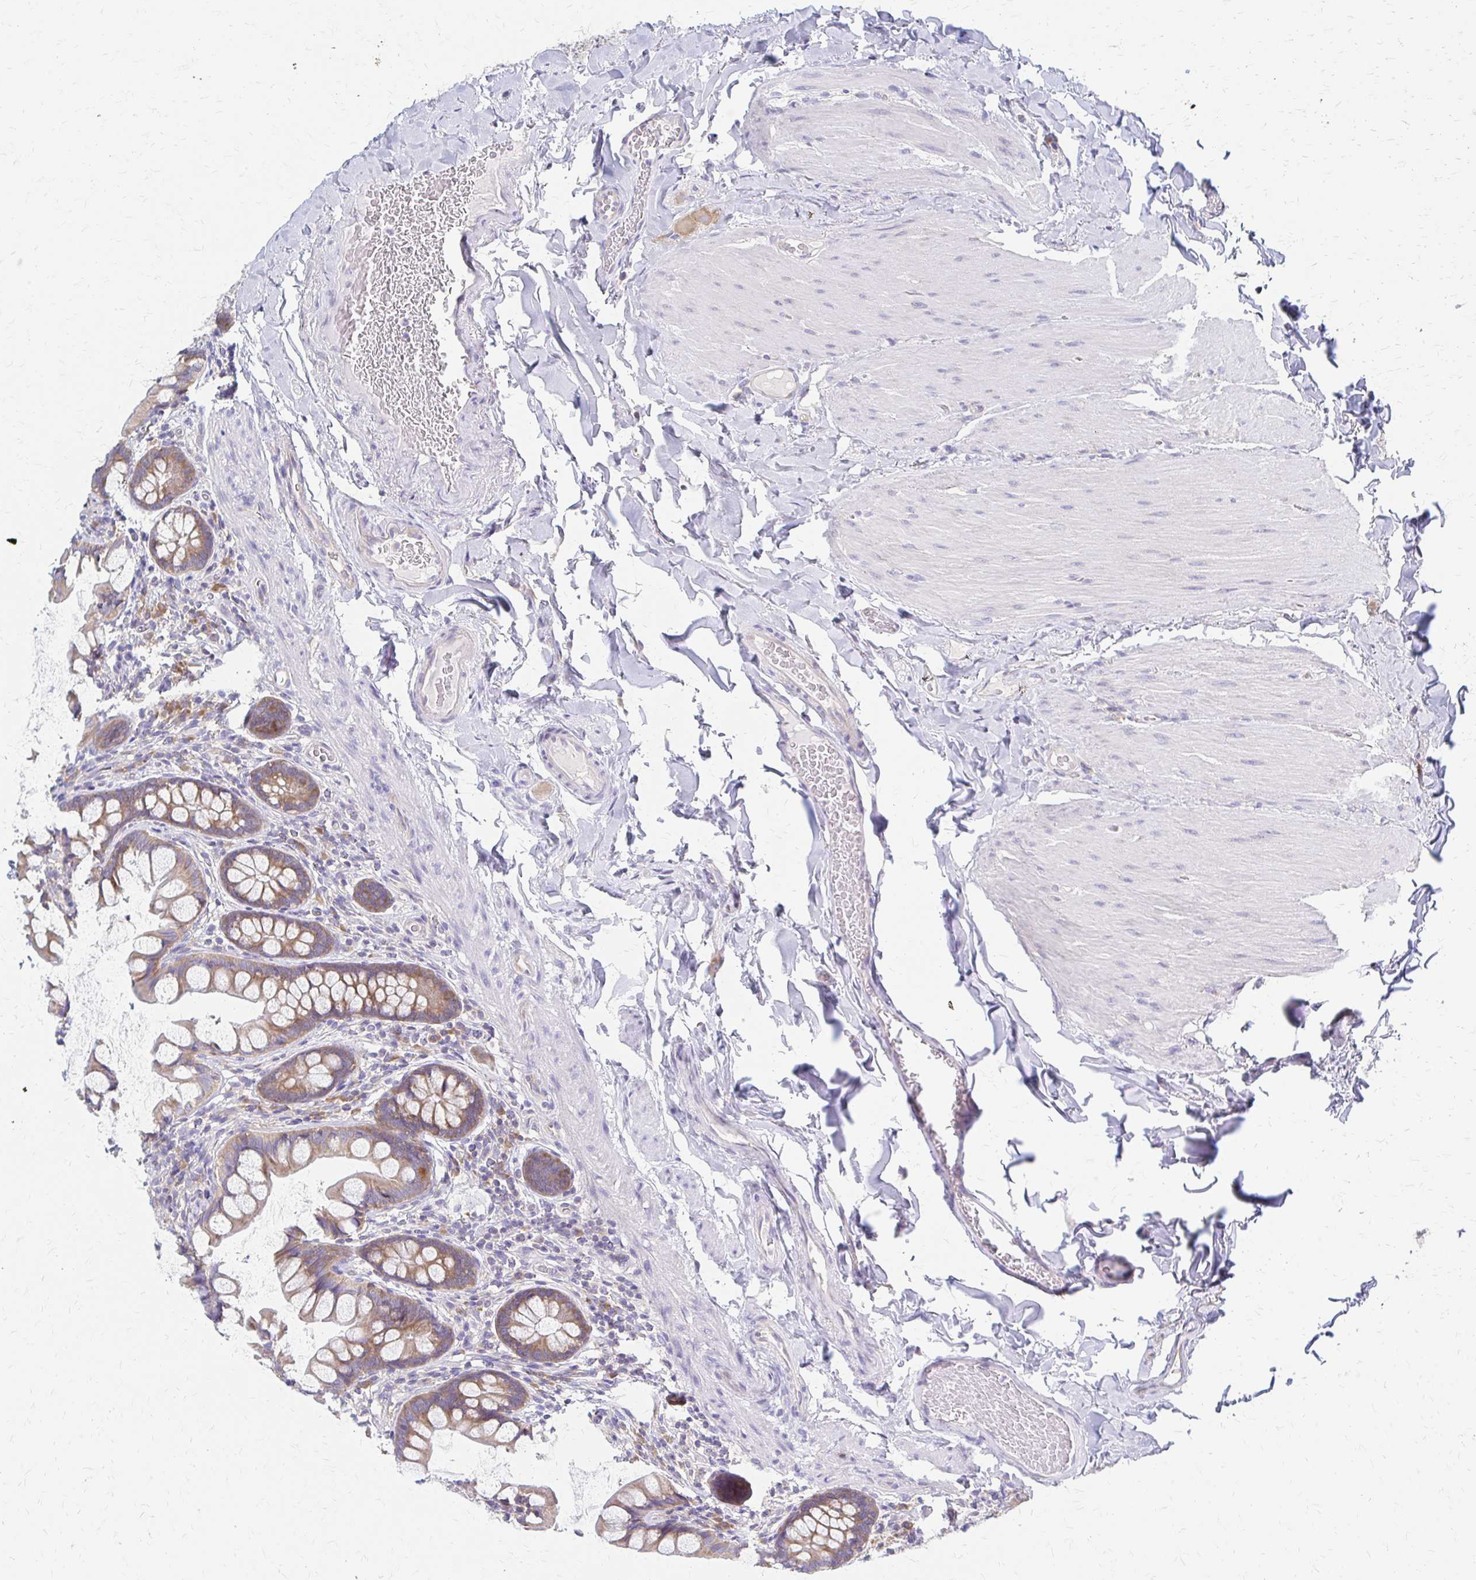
{"staining": {"intensity": "moderate", "quantity": ">75%", "location": "cytoplasmic/membranous"}, "tissue": "small intestine", "cell_type": "Glandular cells", "image_type": "normal", "snomed": [{"axis": "morphology", "description": "Normal tissue, NOS"}, {"axis": "topography", "description": "Small intestine"}], "caption": "This is an image of IHC staining of benign small intestine, which shows moderate staining in the cytoplasmic/membranous of glandular cells.", "gene": "RPL27A", "patient": {"sex": "male", "age": 70}}